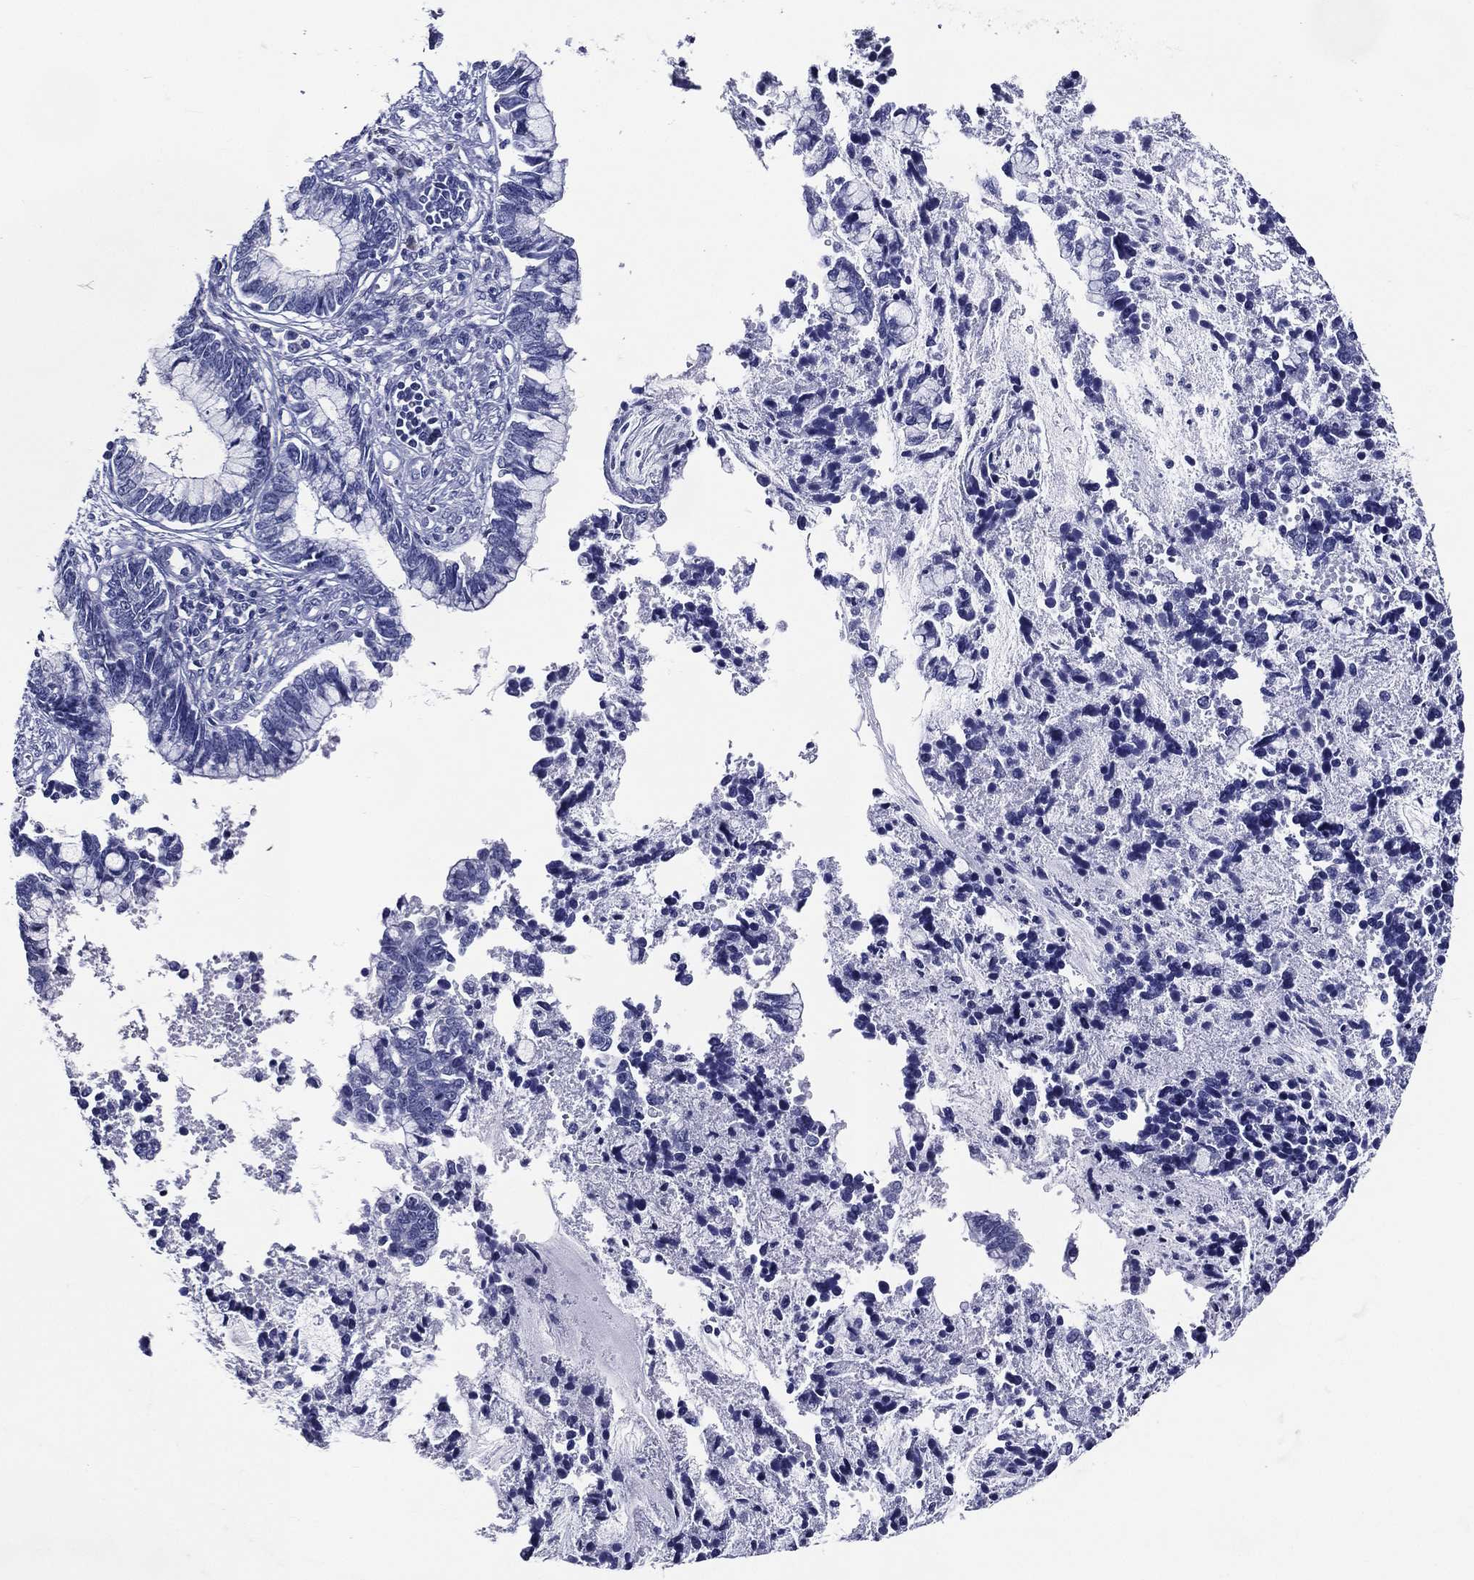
{"staining": {"intensity": "negative", "quantity": "none", "location": "none"}, "tissue": "cervical cancer", "cell_type": "Tumor cells", "image_type": "cancer", "snomed": [{"axis": "morphology", "description": "Adenocarcinoma, NOS"}, {"axis": "topography", "description": "Cervix"}], "caption": "Immunohistochemistry (IHC) micrograph of cervical cancer (adenocarcinoma) stained for a protein (brown), which shows no staining in tumor cells.", "gene": "ACE2", "patient": {"sex": "female", "age": 44}}